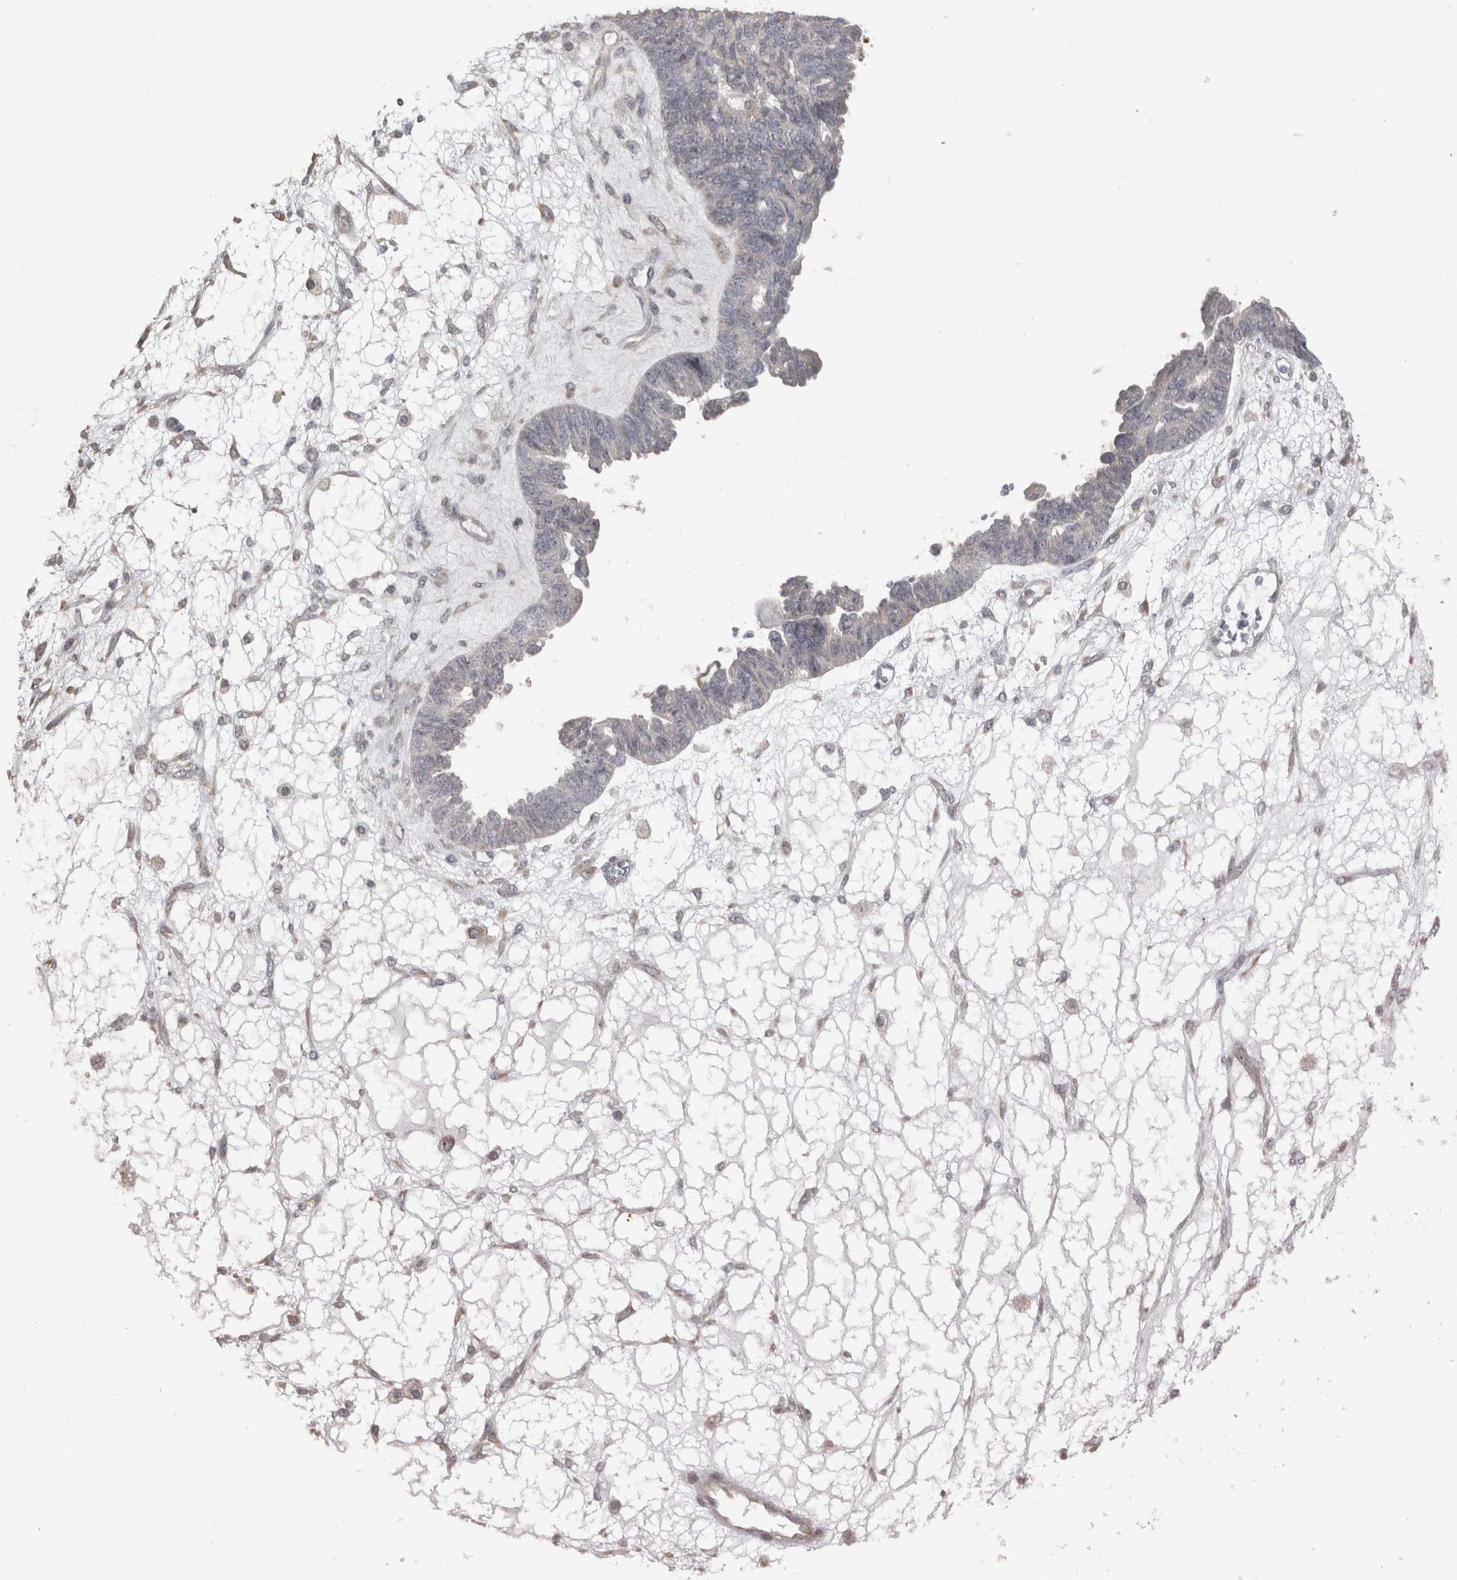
{"staining": {"intensity": "negative", "quantity": "none", "location": "none"}, "tissue": "ovarian cancer", "cell_type": "Tumor cells", "image_type": "cancer", "snomed": [{"axis": "morphology", "description": "Cystadenocarcinoma, serous, NOS"}, {"axis": "topography", "description": "Ovary"}], "caption": "Immunohistochemistry of ovarian cancer (serous cystadenocarcinoma) shows no staining in tumor cells.", "gene": "RAB29", "patient": {"sex": "female", "age": 79}}